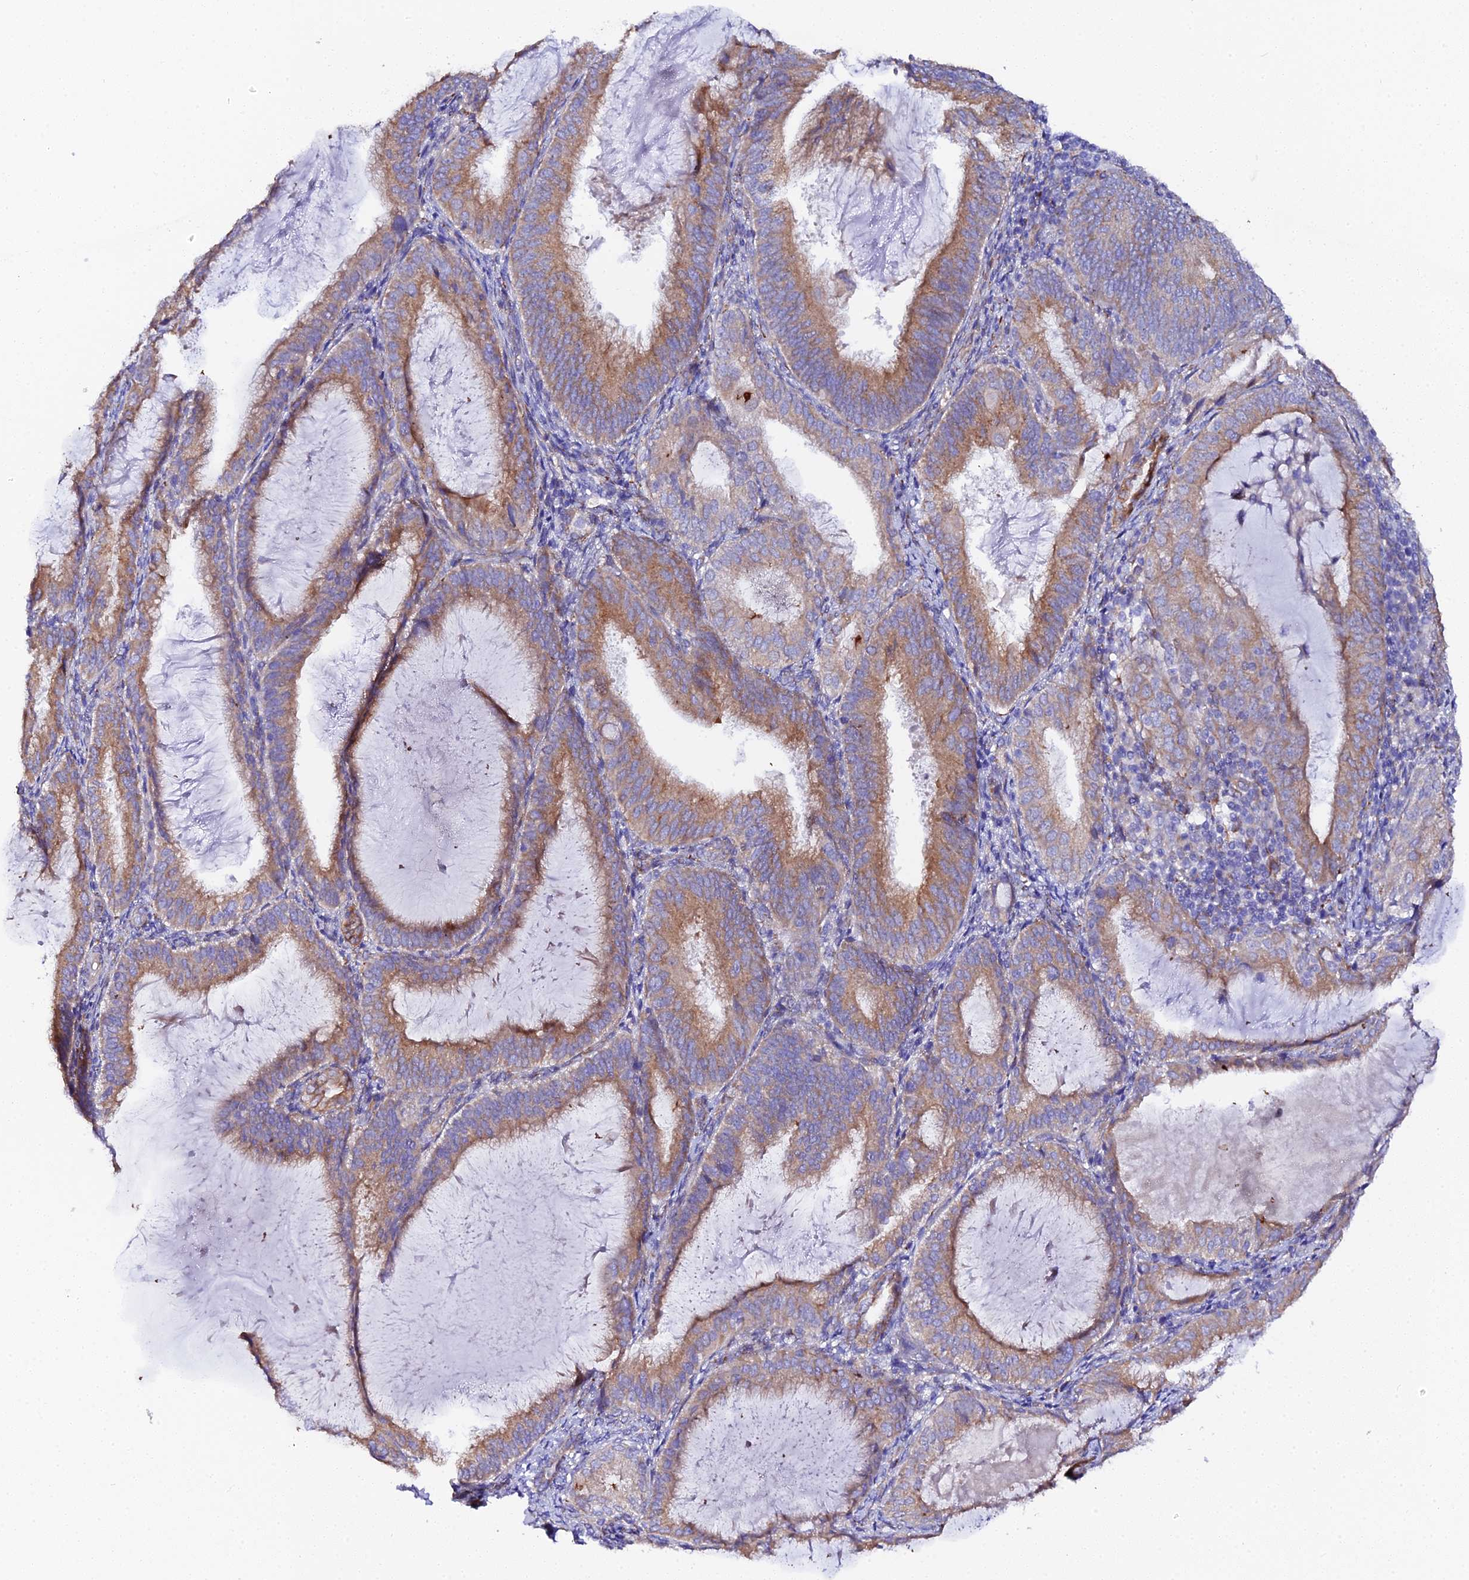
{"staining": {"intensity": "moderate", "quantity": ">75%", "location": "cytoplasmic/membranous"}, "tissue": "endometrial cancer", "cell_type": "Tumor cells", "image_type": "cancer", "snomed": [{"axis": "morphology", "description": "Adenocarcinoma, NOS"}, {"axis": "topography", "description": "Endometrium"}], "caption": "Endometrial cancer (adenocarcinoma) tissue shows moderate cytoplasmic/membranous staining in about >75% of tumor cells", "gene": "CFAP45", "patient": {"sex": "female", "age": 81}}